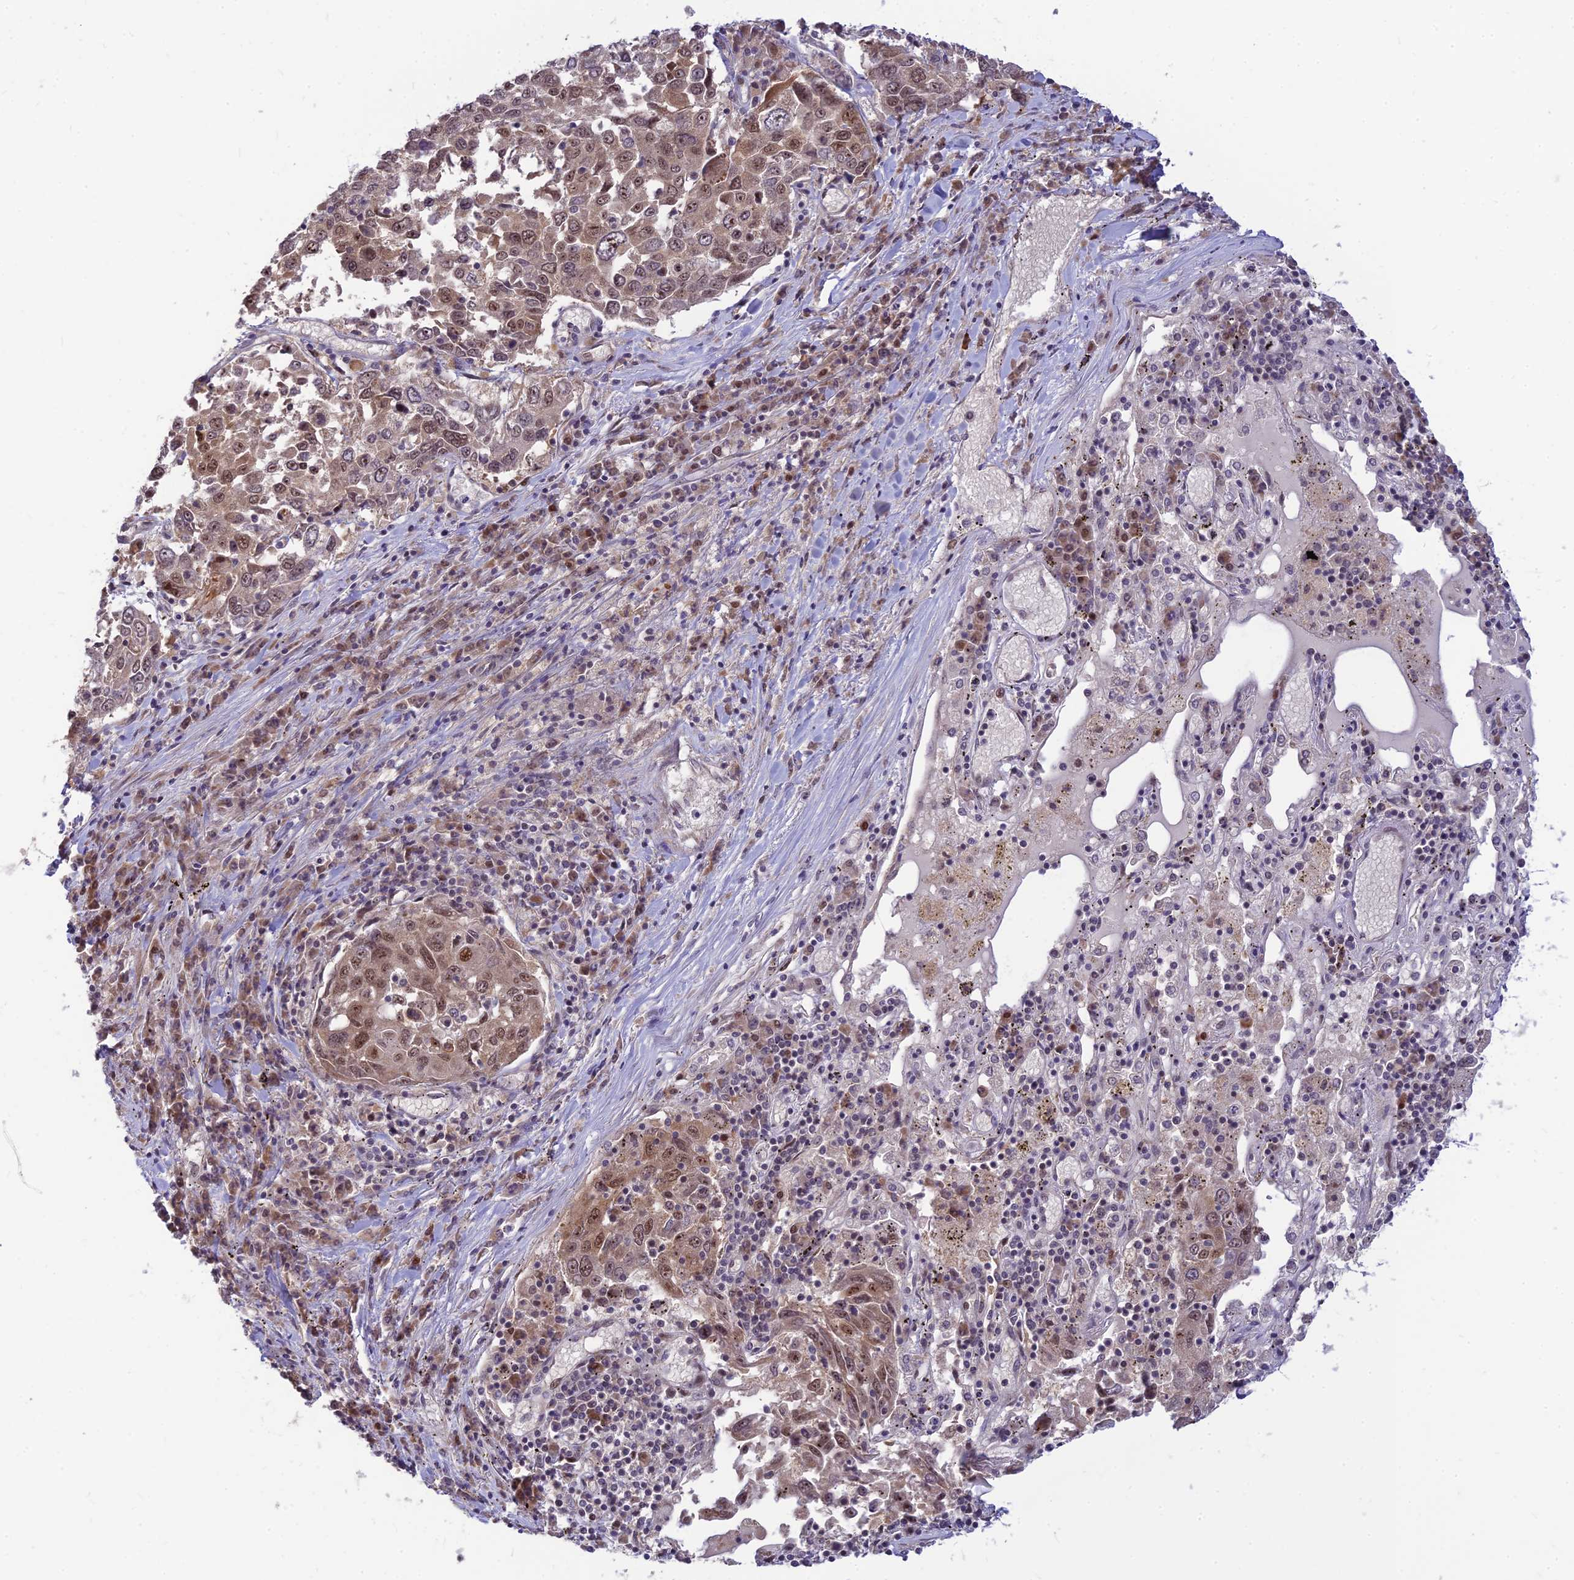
{"staining": {"intensity": "moderate", "quantity": ">75%", "location": "cytoplasmic/membranous,nuclear"}, "tissue": "lung cancer", "cell_type": "Tumor cells", "image_type": "cancer", "snomed": [{"axis": "morphology", "description": "Squamous cell carcinoma, NOS"}, {"axis": "topography", "description": "Lung"}], "caption": "Squamous cell carcinoma (lung) tissue reveals moderate cytoplasmic/membranous and nuclear positivity in about >75% of tumor cells The staining was performed using DAB (3,3'-diaminobenzidine), with brown indicating positive protein expression. Nuclei are stained blue with hematoxylin.", "gene": "ASPDH", "patient": {"sex": "male", "age": 65}}